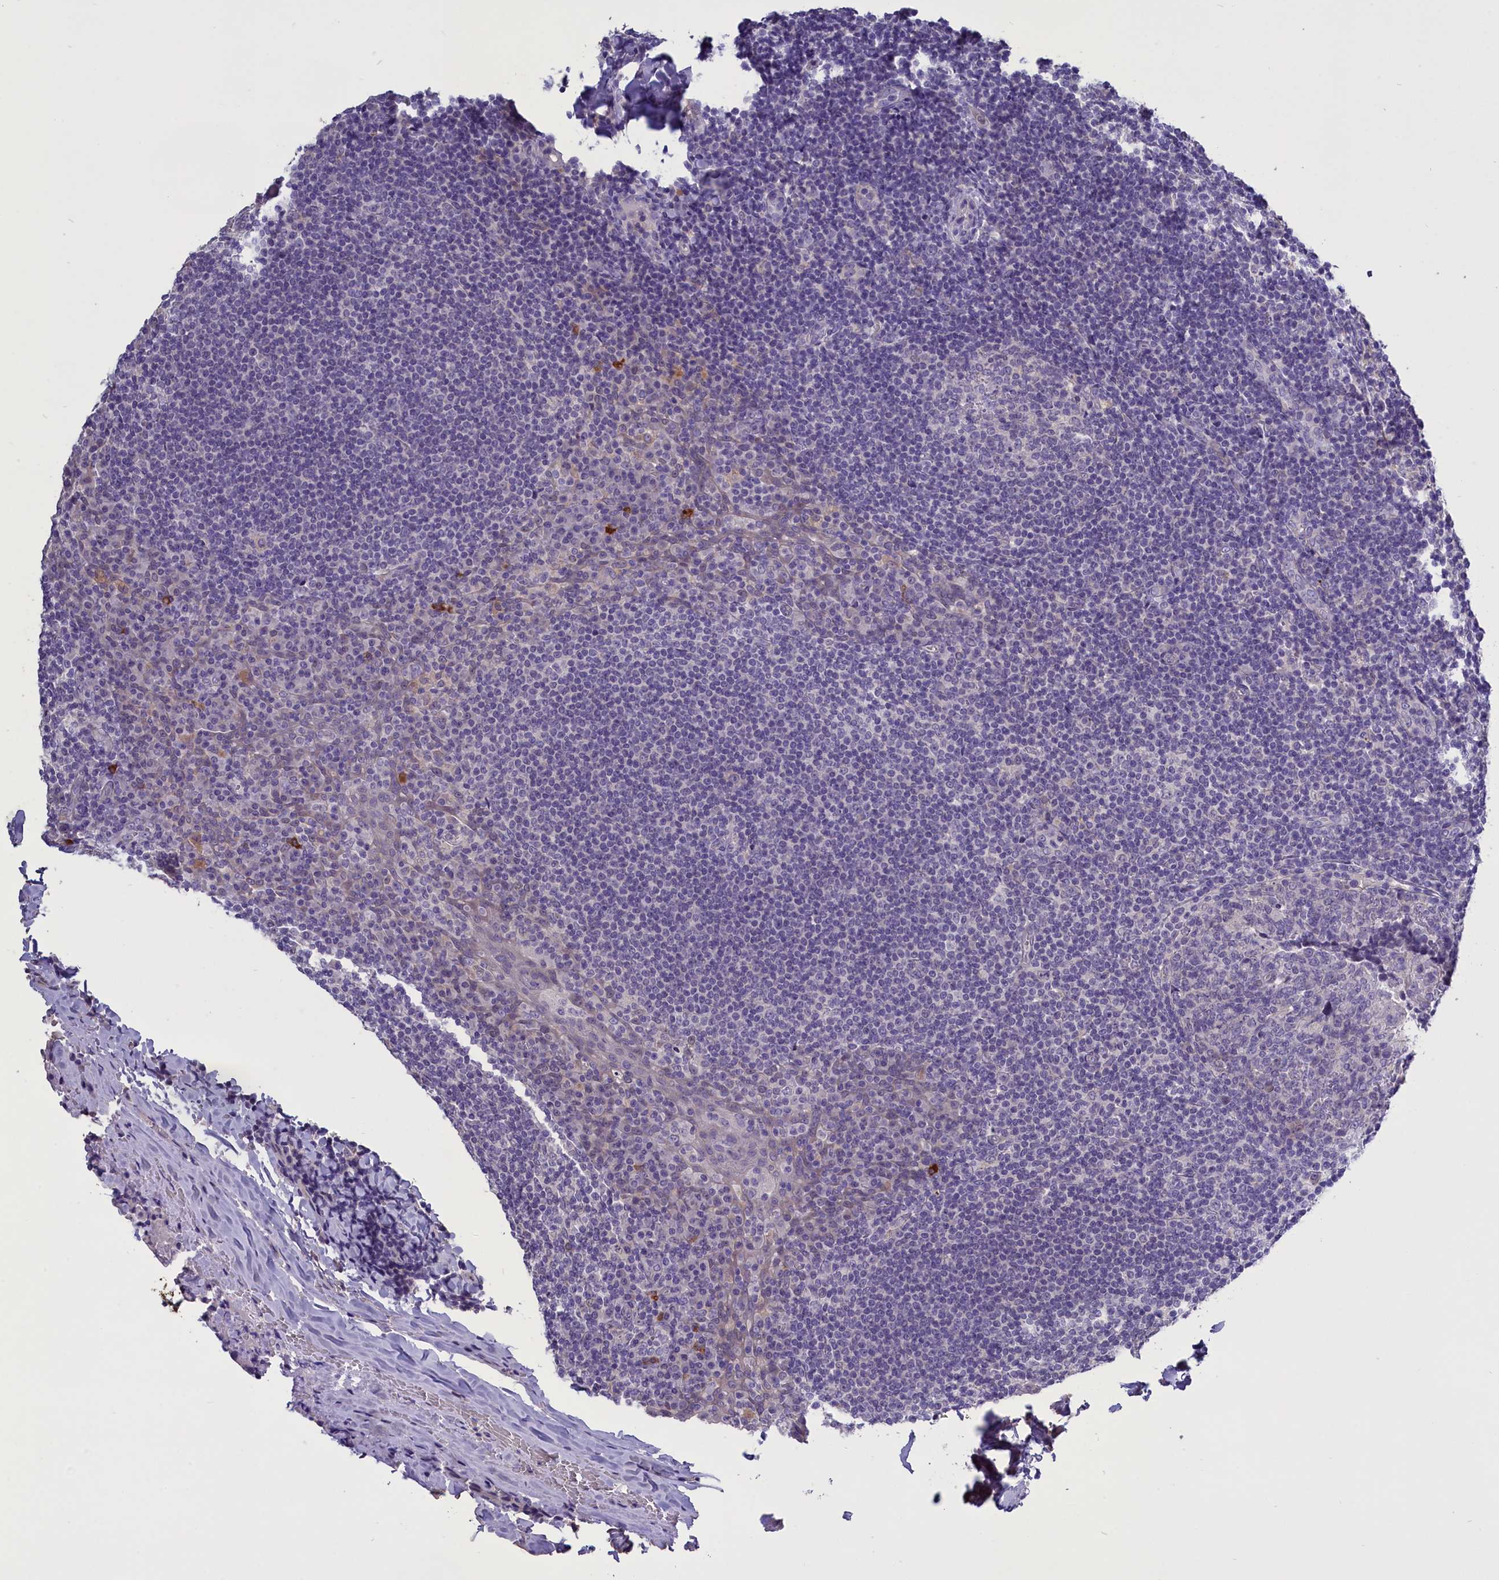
{"staining": {"intensity": "negative", "quantity": "none", "location": "none"}, "tissue": "tonsil", "cell_type": "Germinal center cells", "image_type": "normal", "snomed": [{"axis": "morphology", "description": "Normal tissue, NOS"}, {"axis": "topography", "description": "Tonsil"}], "caption": "The micrograph displays no significant staining in germinal center cells of tonsil.", "gene": "ENPP6", "patient": {"sex": "male", "age": 31}}